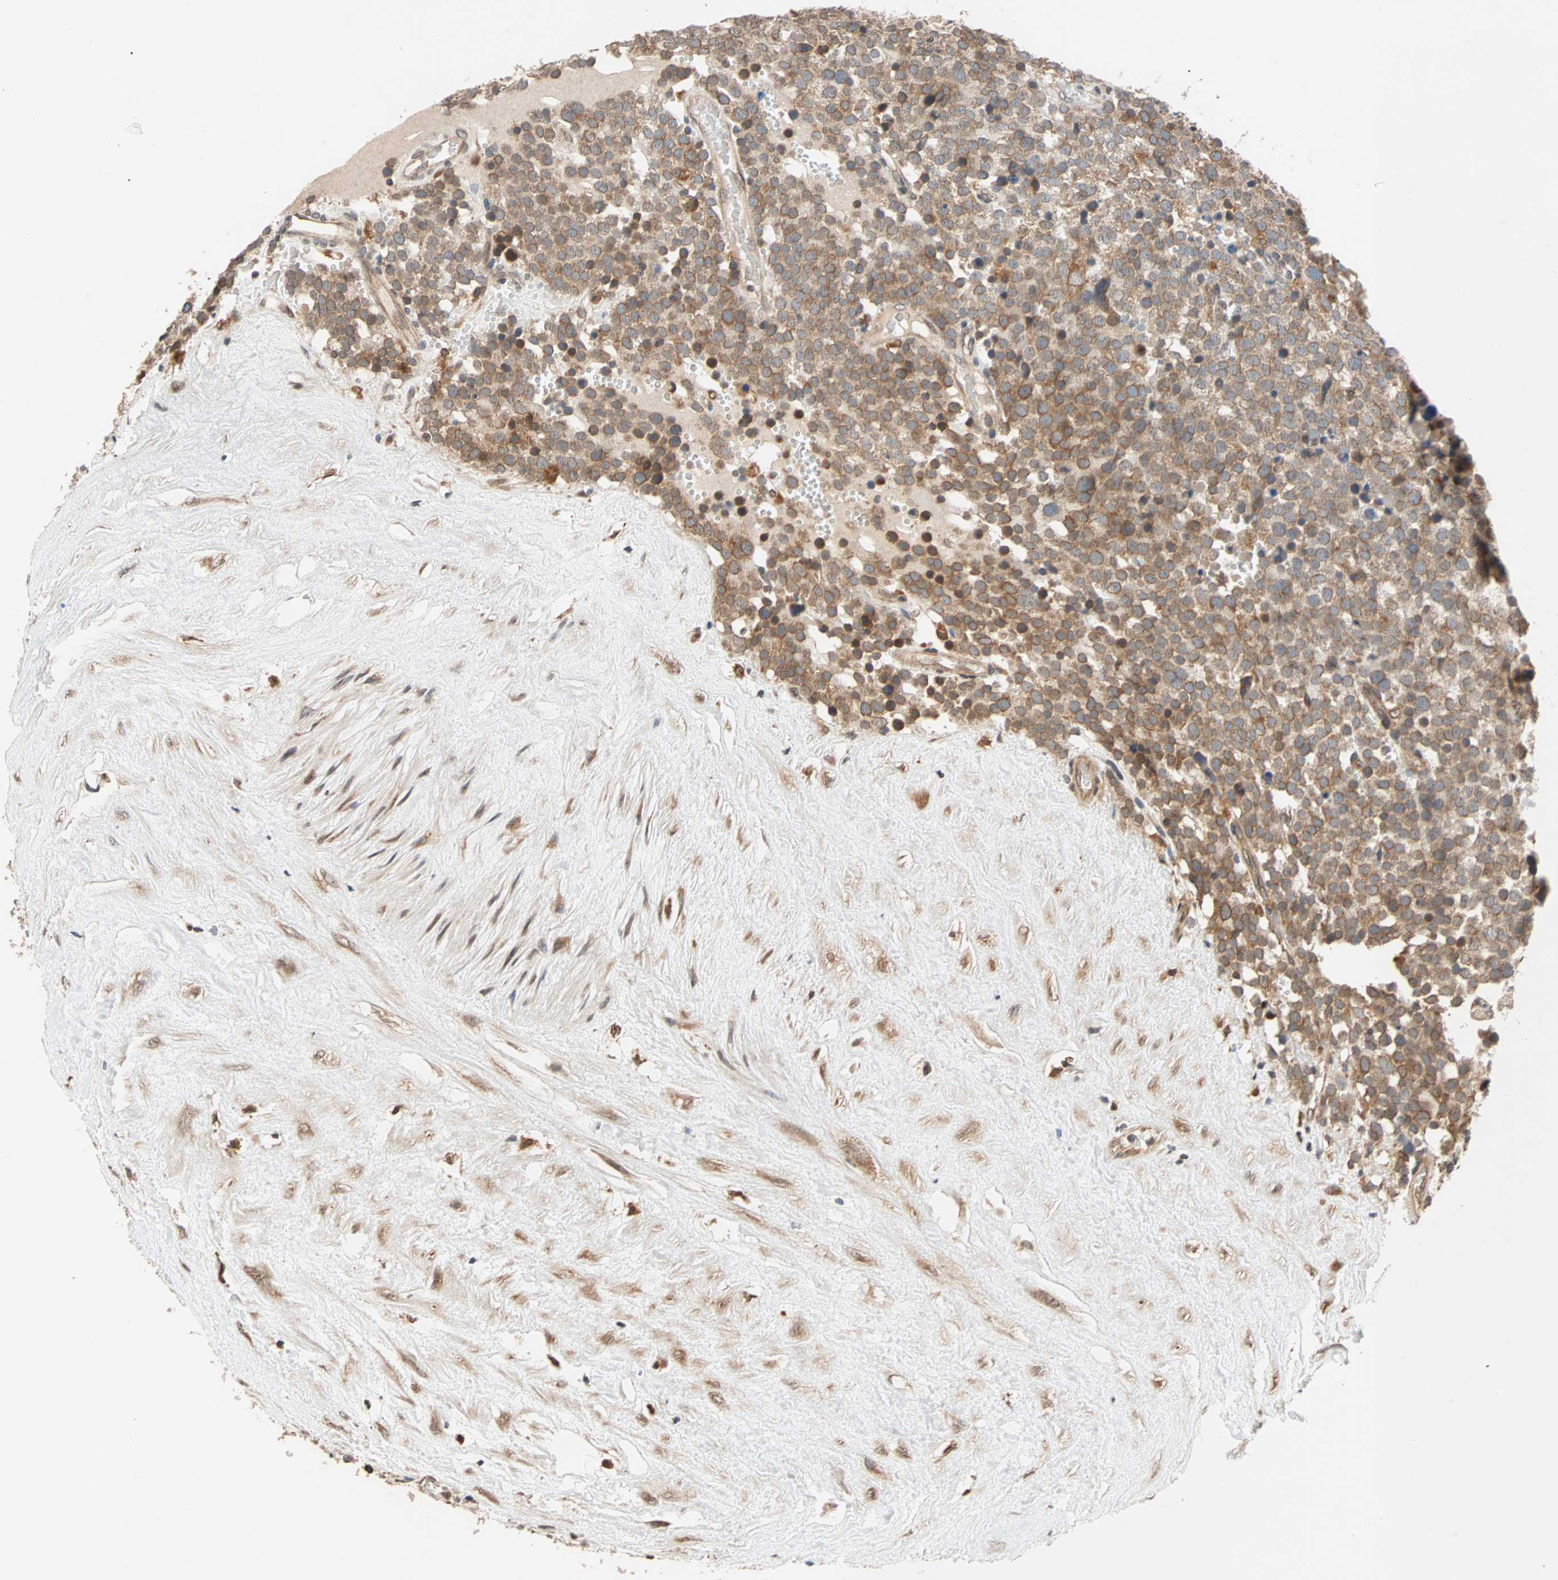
{"staining": {"intensity": "moderate", "quantity": ">75%", "location": "cytoplasmic/membranous,nuclear"}, "tissue": "testis cancer", "cell_type": "Tumor cells", "image_type": "cancer", "snomed": [{"axis": "morphology", "description": "Seminoma, NOS"}, {"axis": "topography", "description": "Testis"}], "caption": "An image of testis cancer (seminoma) stained for a protein demonstrates moderate cytoplasmic/membranous and nuclear brown staining in tumor cells.", "gene": "AUP1", "patient": {"sex": "male", "age": 71}}